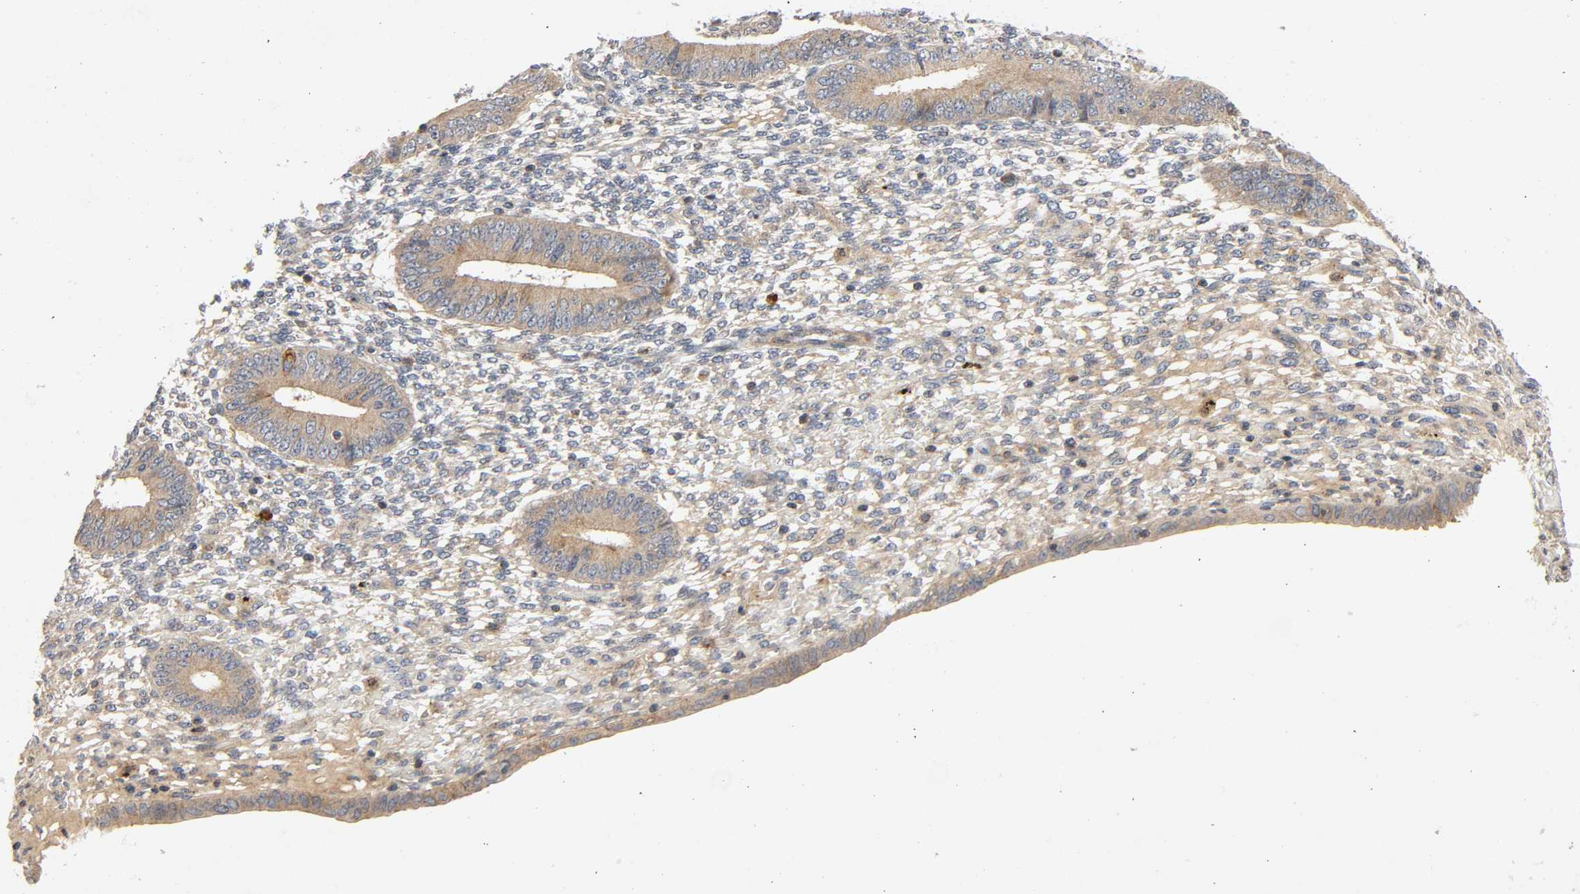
{"staining": {"intensity": "weak", "quantity": "25%-75%", "location": "cytoplasmic/membranous"}, "tissue": "endometrium", "cell_type": "Cells in endometrial stroma", "image_type": "normal", "snomed": [{"axis": "morphology", "description": "Normal tissue, NOS"}, {"axis": "topography", "description": "Endometrium"}], "caption": "This is an image of immunohistochemistry staining of unremarkable endometrium, which shows weak staining in the cytoplasmic/membranous of cells in endometrial stroma.", "gene": "IKBKB", "patient": {"sex": "female", "age": 42}}